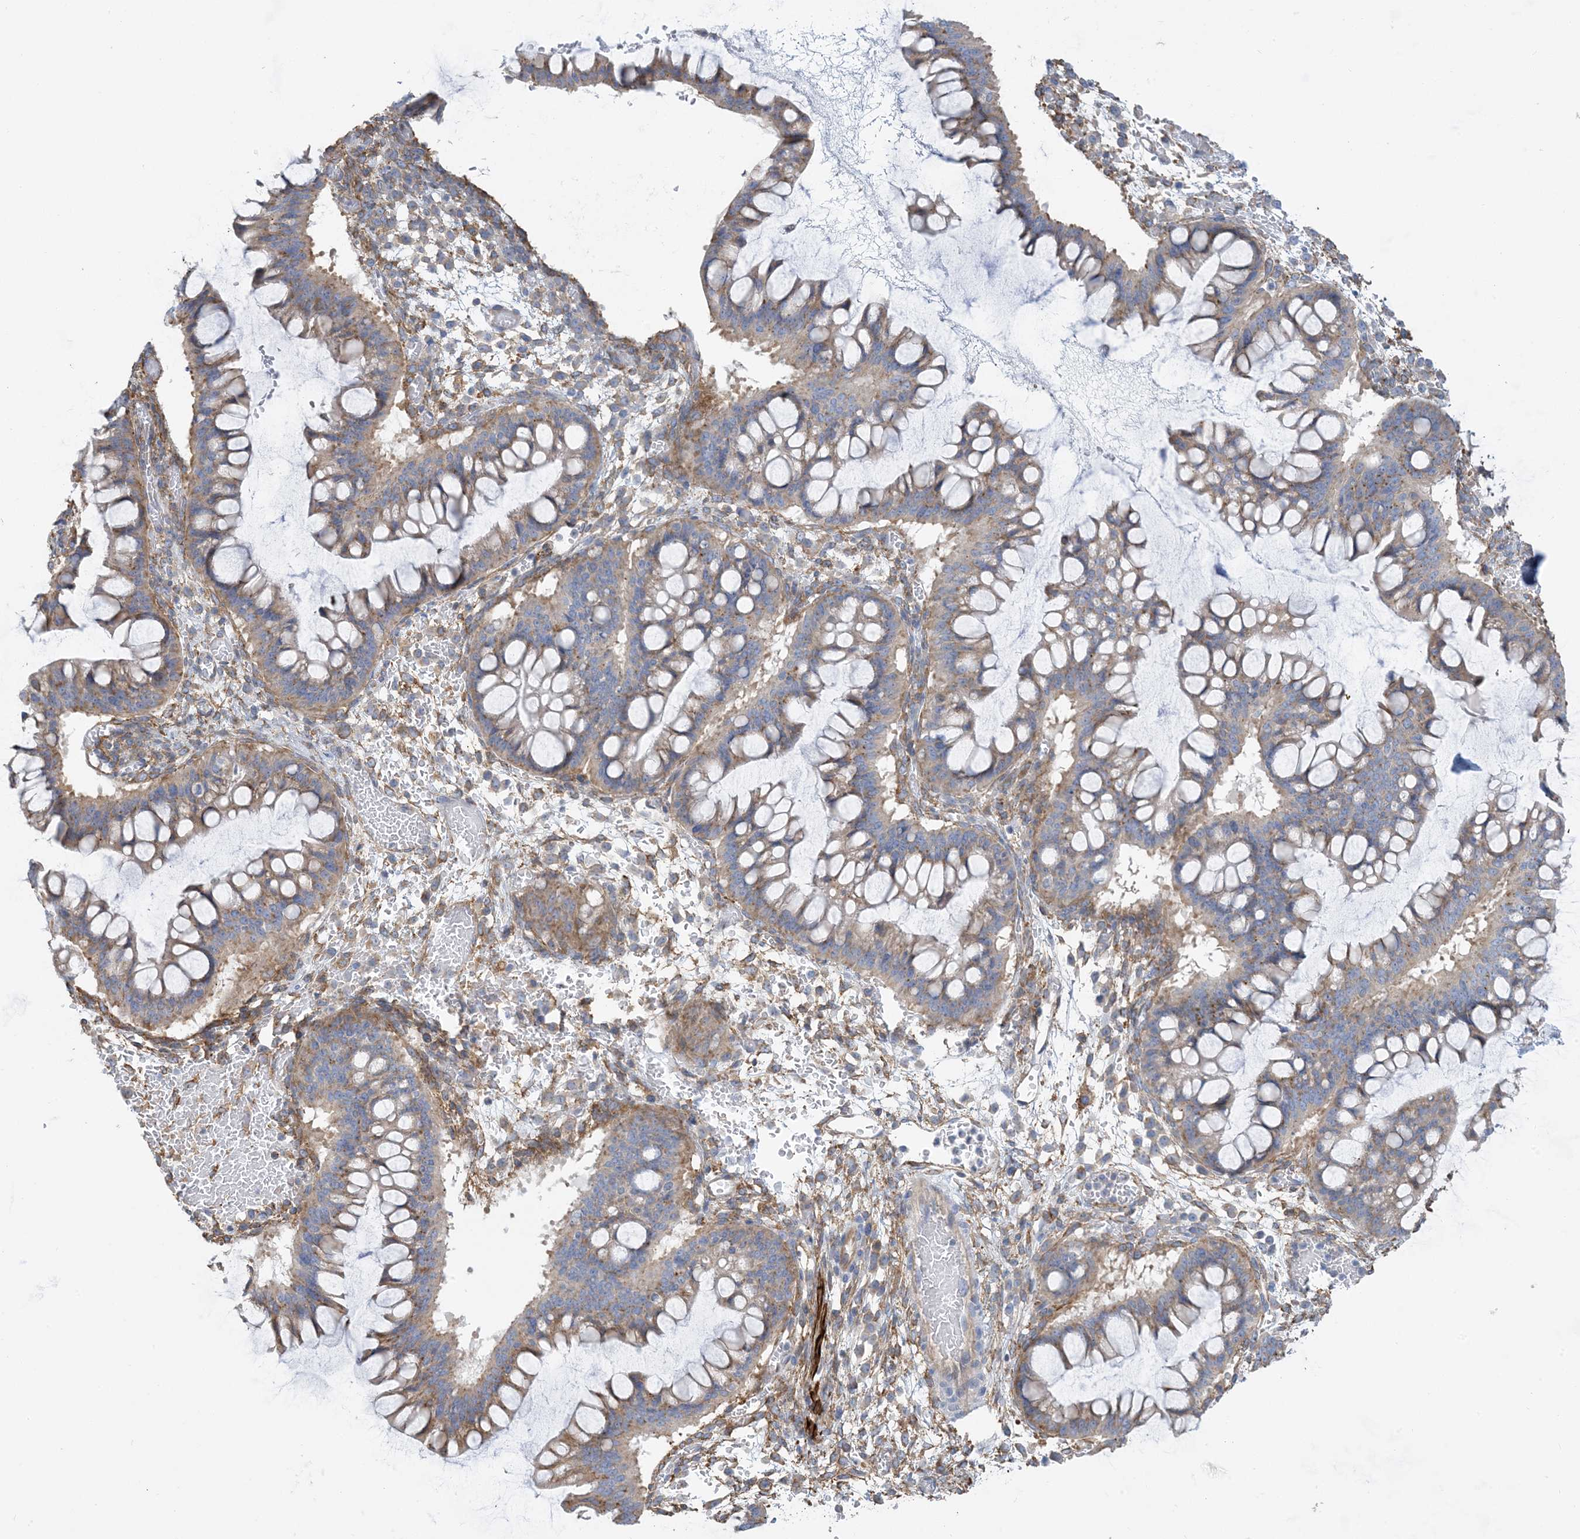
{"staining": {"intensity": "weak", "quantity": "25%-75%", "location": "cytoplasmic/membranous"}, "tissue": "ovarian cancer", "cell_type": "Tumor cells", "image_type": "cancer", "snomed": [{"axis": "morphology", "description": "Cystadenocarcinoma, mucinous, NOS"}, {"axis": "topography", "description": "Ovary"}], "caption": "Mucinous cystadenocarcinoma (ovarian) tissue displays weak cytoplasmic/membranous expression in approximately 25%-75% of tumor cells, visualized by immunohistochemistry.", "gene": "CALHM5", "patient": {"sex": "female", "age": 73}}